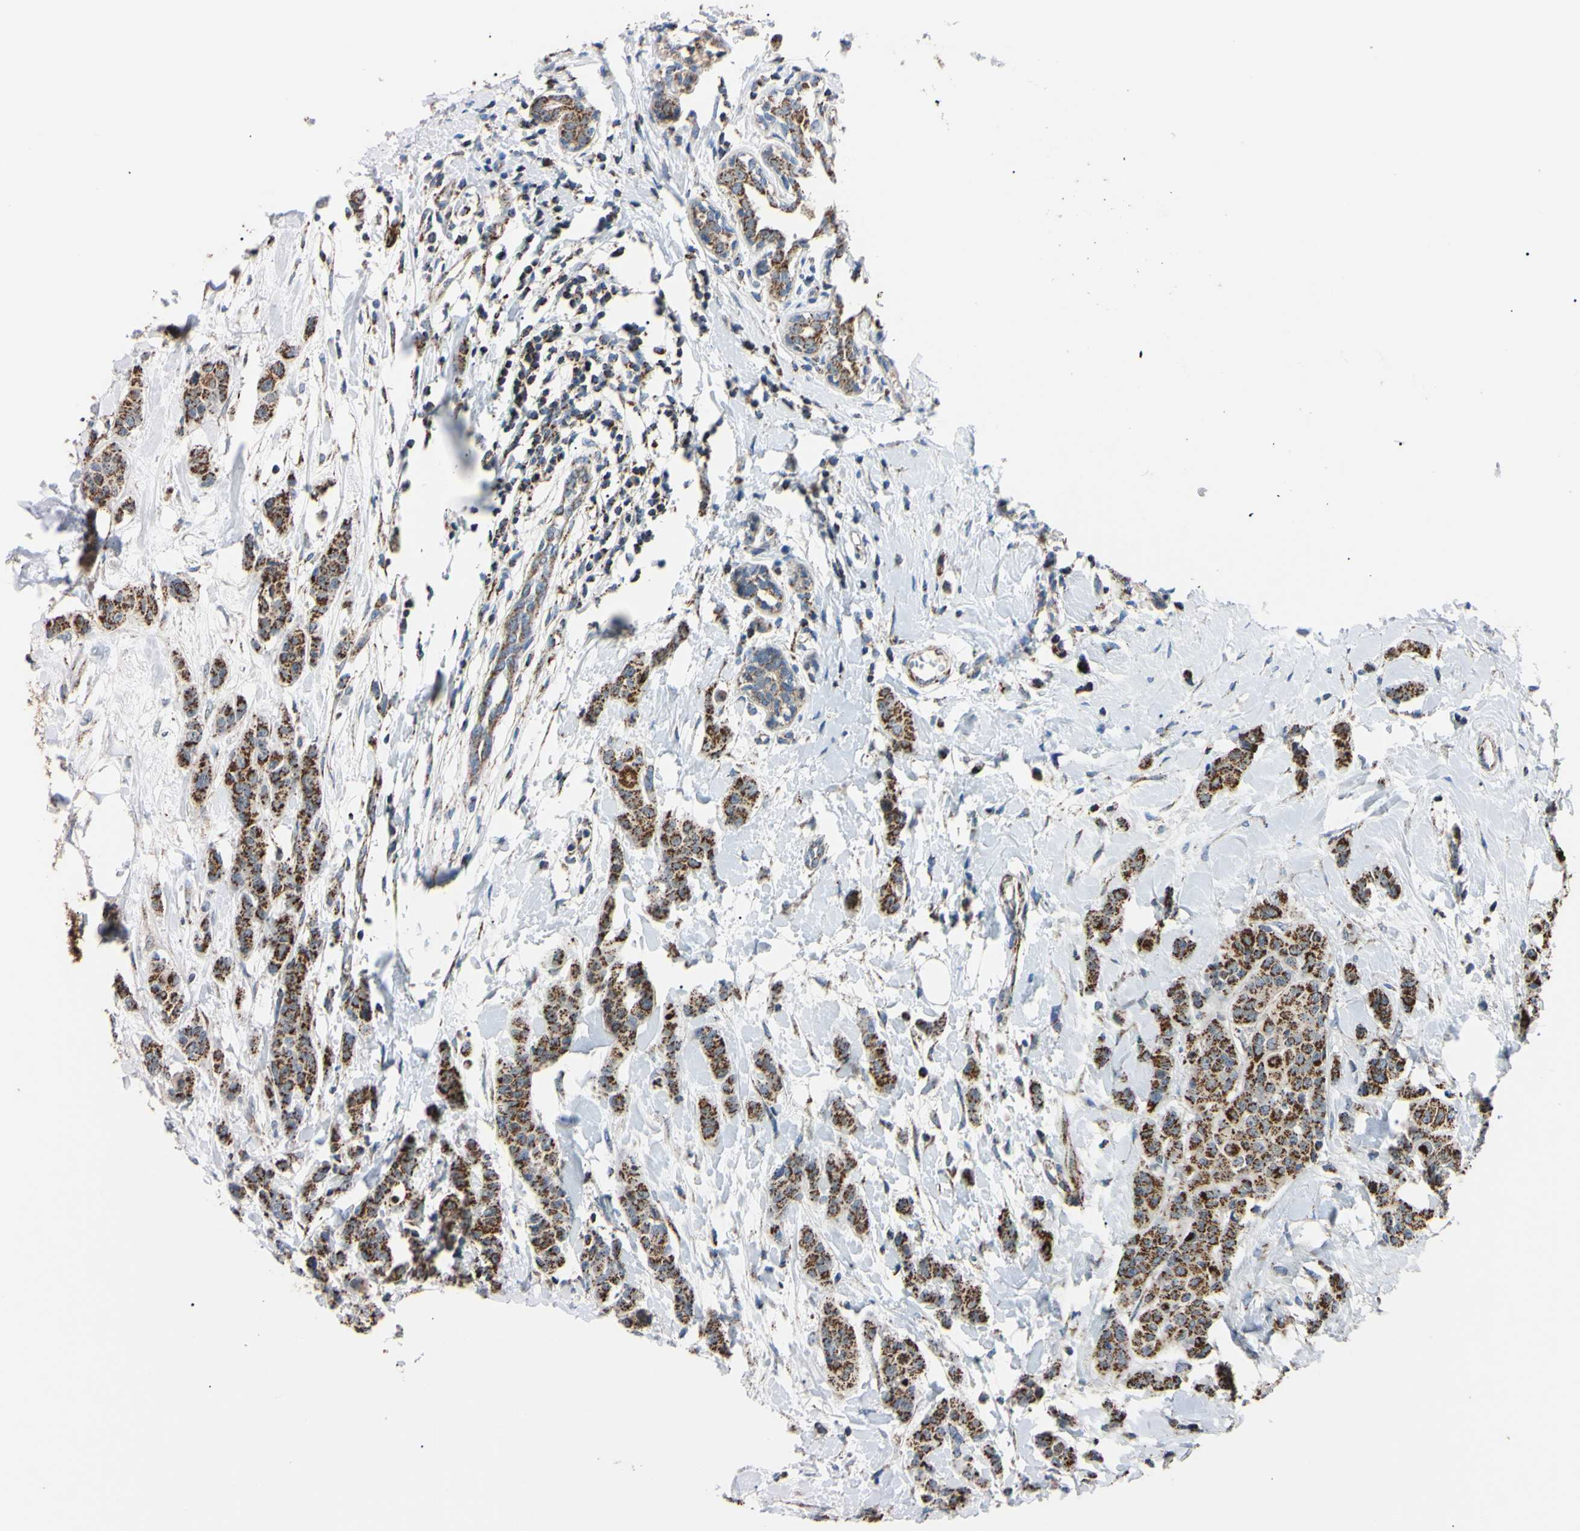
{"staining": {"intensity": "strong", "quantity": ">75%", "location": "cytoplasmic/membranous"}, "tissue": "breast cancer", "cell_type": "Tumor cells", "image_type": "cancer", "snomed": [{"axis": "morphology", "description": "Normal tissue, NOS"}, {"axis": "morphology", "description": "Duct carcinoma"}, {"axis": "topography", "description": "Breast"}], "caption": "Immunohistochemical staining of human breast cancer (intraductal carcinoma) shows high levels of strong cytoplasmic/membranous protein expression in about >75% of tumor cells.", "gene": "CLPP", "patient": {"sex": "female", "age": 40}}